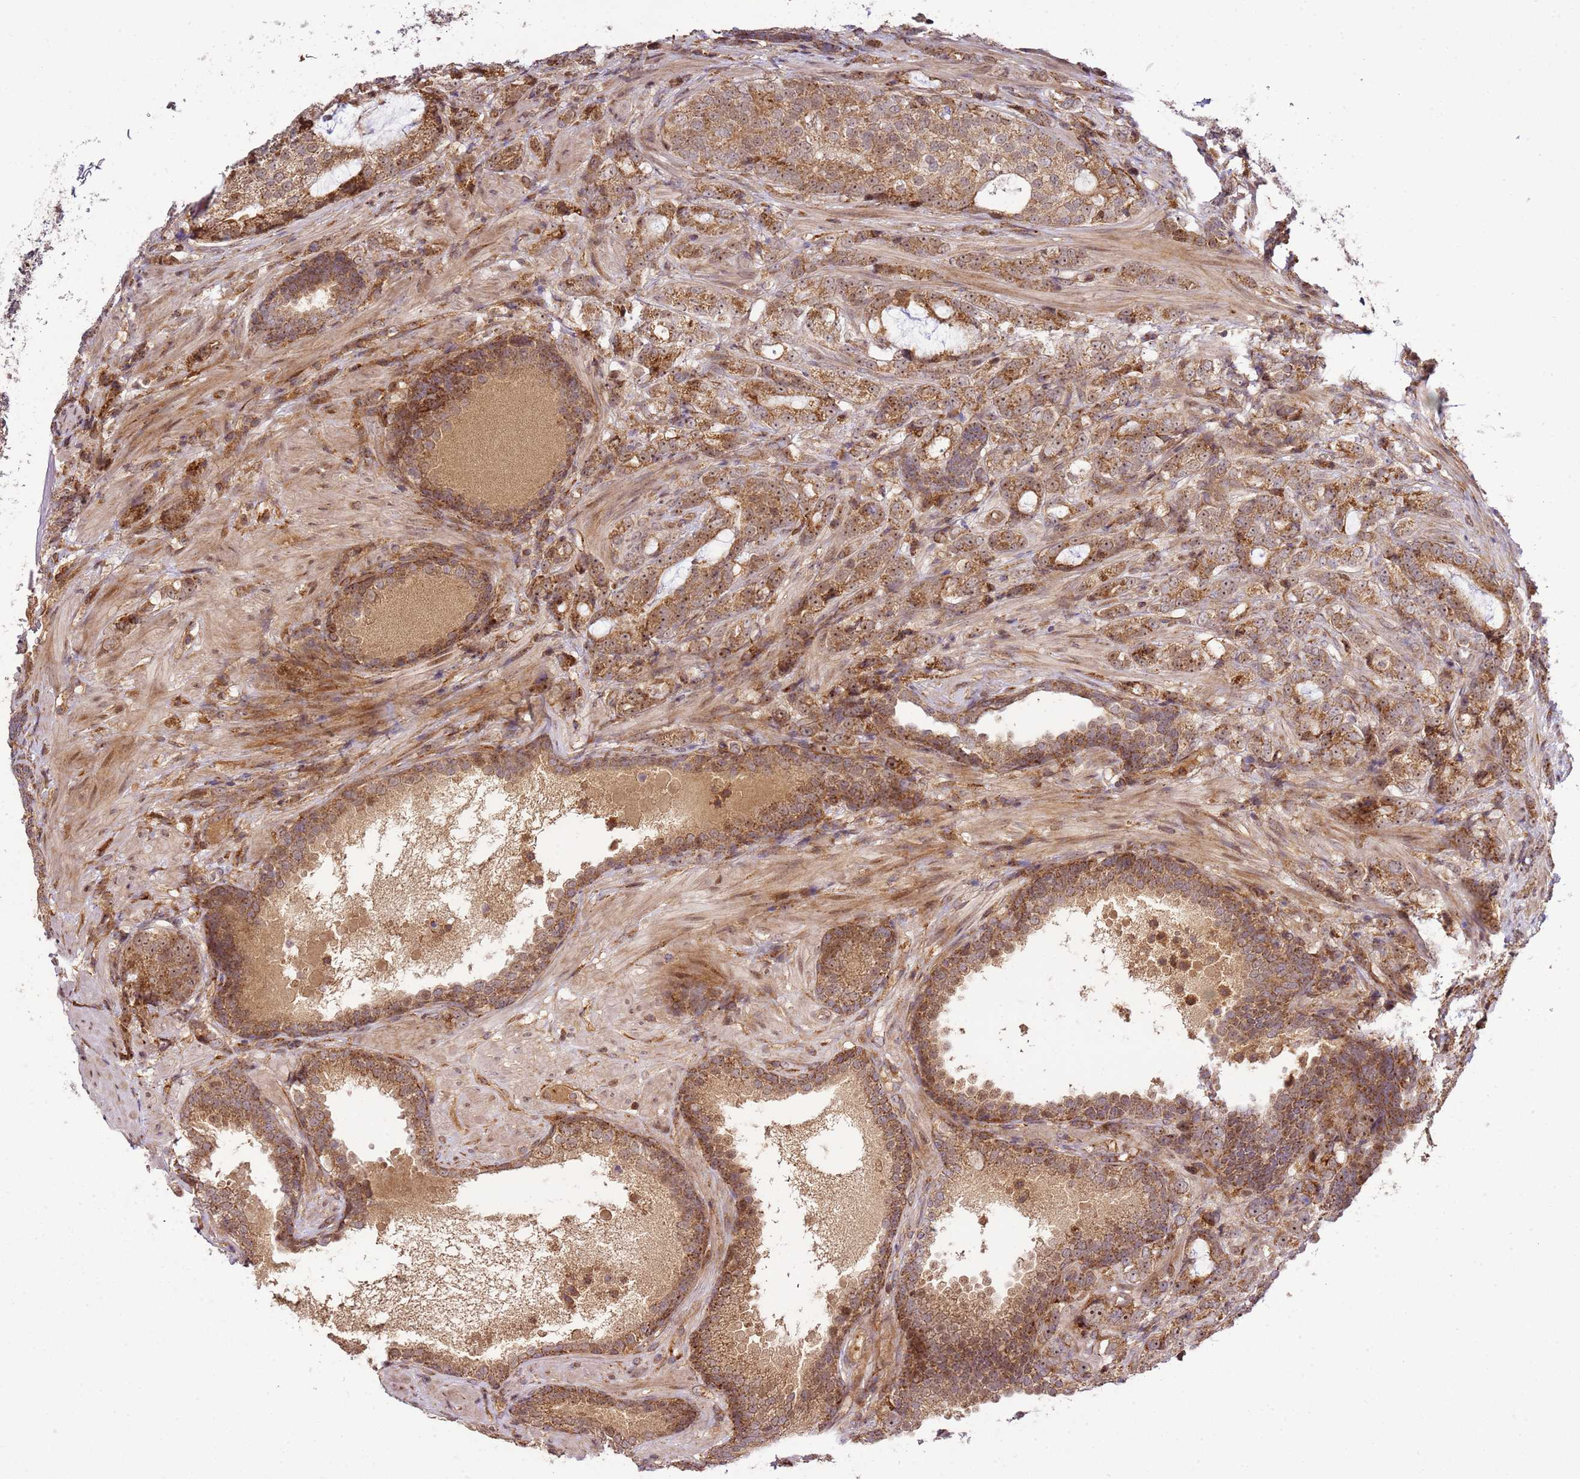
{"staining": {"intensity": "moderate", "quantity": ">75%", "location": "cytoplasmic/membranous,nuclear"}, "tissue": "prostate cancer", "cell_type": "Tumor cells", "image_type": "cancer", "snomed": [{"axis": "morphology", "description": "Adenocarcinoma, High grade"}, {"axis": "topography", "description": "Prostate"}], "caption": "A medium amount of moderate cytoplasmic/membranous and nuclear expression is appreciated in approximately >75% of tumor cells in prostate adenocarcinoma (high-grade) tissue. Nuclei are stained in blue.", "gene": "RASA3", "patient": {"sex": "male", "age": 67}}